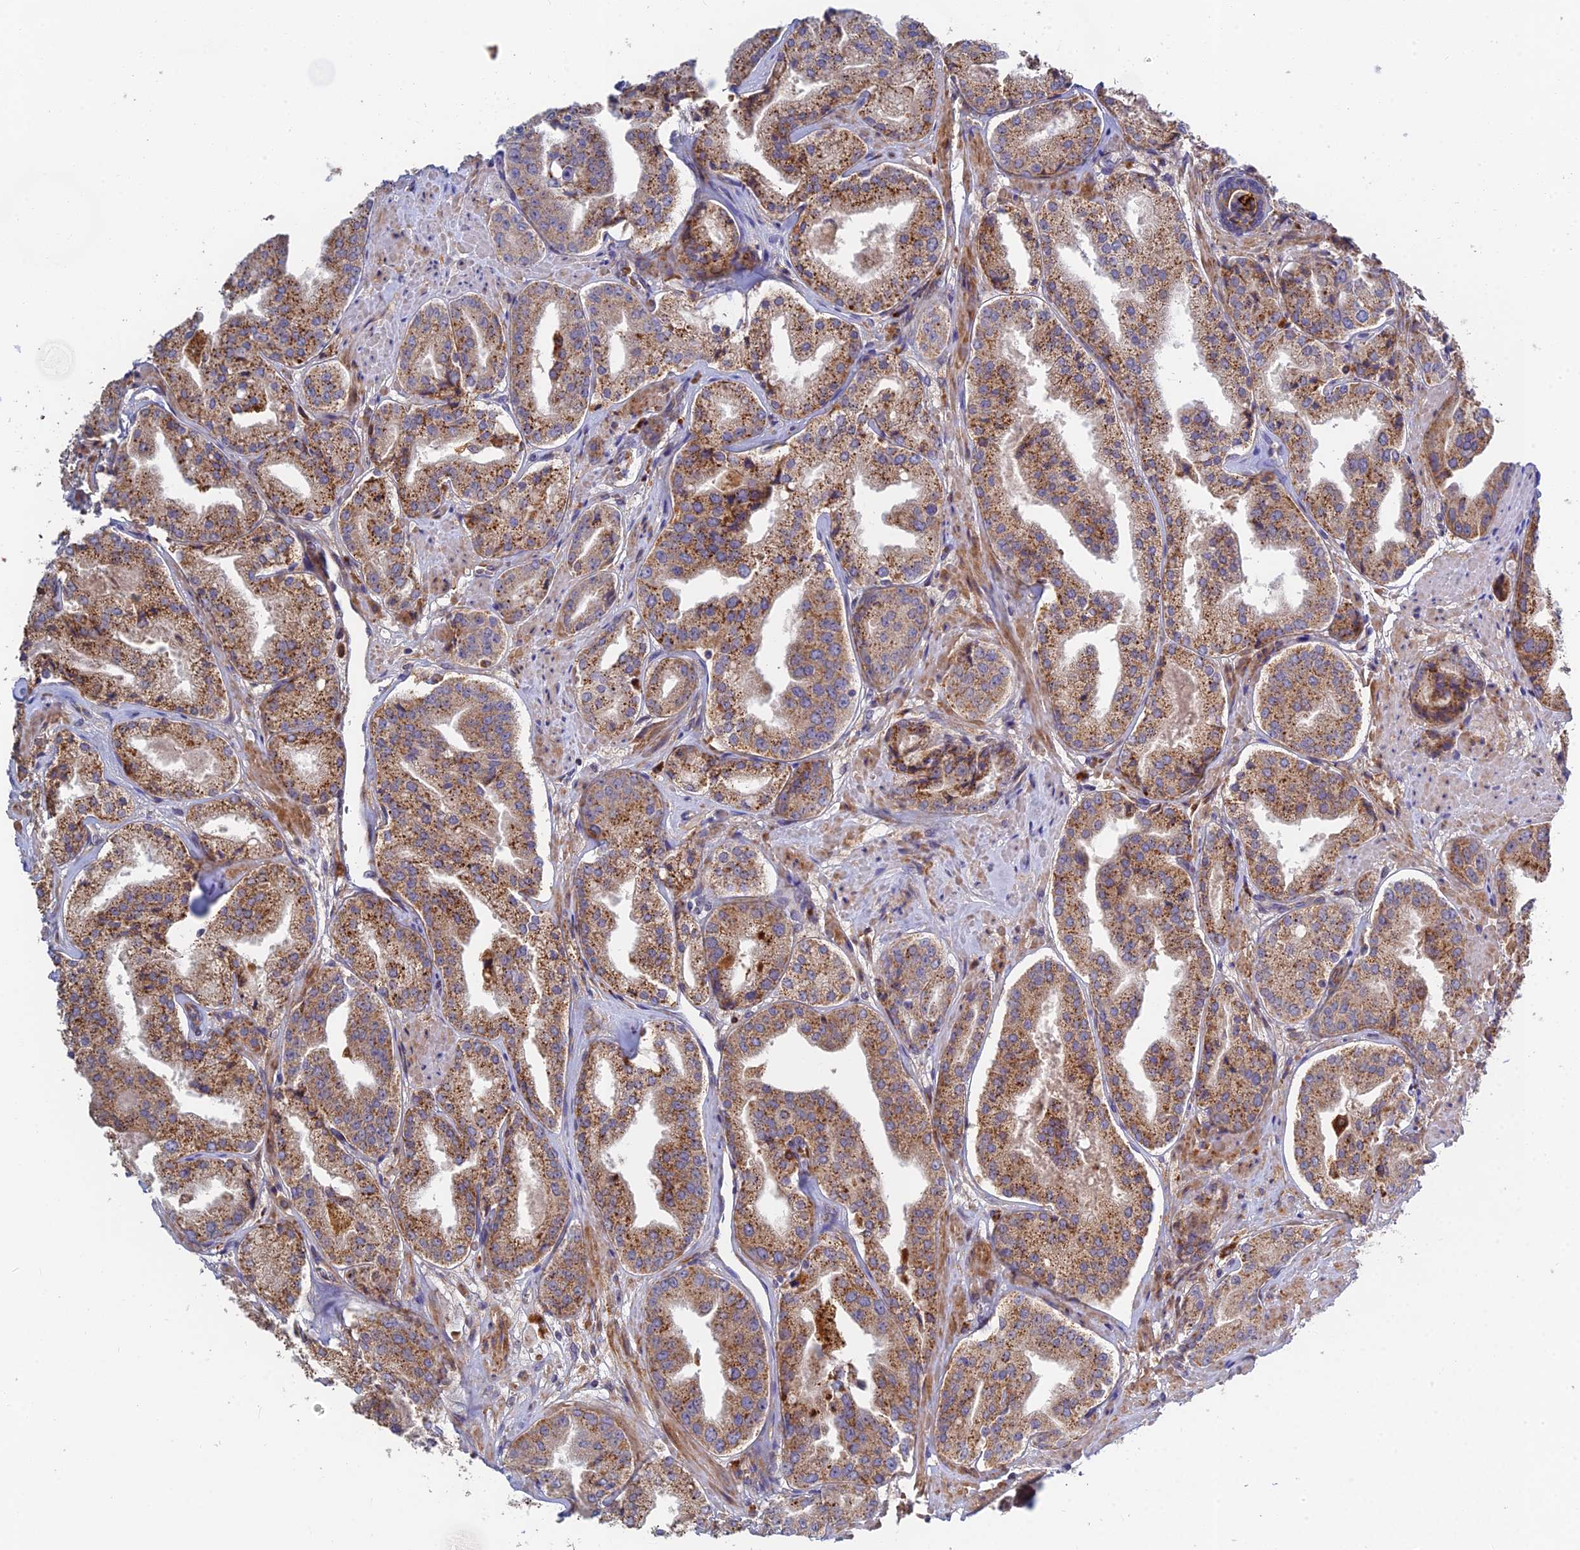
{"staining": {"intensity": "moderate", "quantity": ">75%", "location": "cytoplasmic/membranous"}, "tissue": "prostate cancer", "cell_type": "Tumor cells", "image_type": "cancer", "snomed": [{"axis": "morphology", "description": "Adenocarcinoma, High grade"}, {"axis": "topography", "description": "Prostate"}], "caption": "A histopathology image showing moderate cytoplasmic/membranous staining in about >75% of tumor cells in prostate cancer (high-grade adenocarcinoma), as visualized by brown immunohistochemical staining.", "gene": "FUOM", "patient": {"sex": "male", "age": 63}}